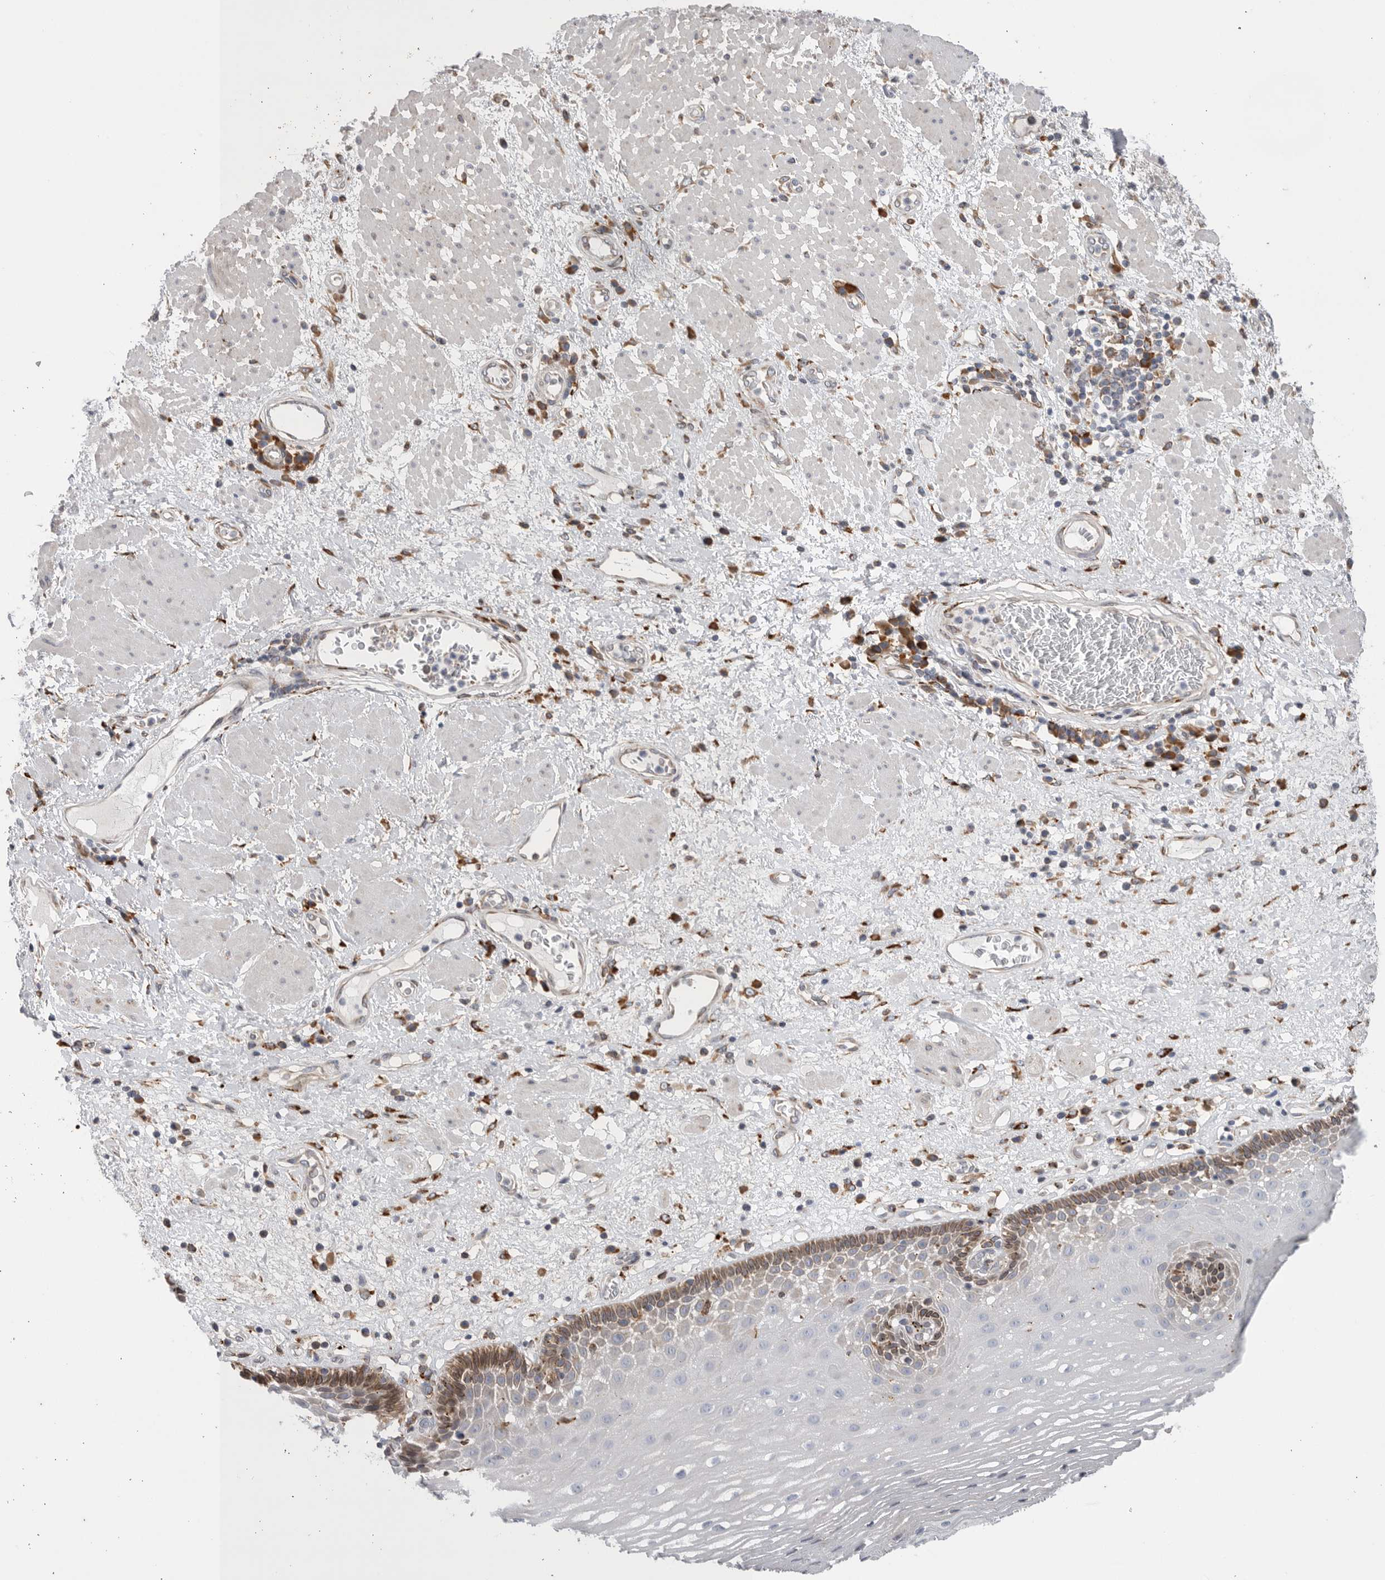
{"staining": {"intensity": "moderate", "quantity": "<25%", "location": "cytoplasmic/membranous"}, "tissue": "esophagus", "cell_type": "Squamous epithelial cells", "image_type": "normal", "snomed": [{"axis": "morphology", "description": "Normal tissue, NOS"}, {"axis": "morphology", "description": "Adenocarcinoma, NOS"}, {"axis": "topography", "description": "Esophagus"}], "caption": "IHC (DAB) staining of unremarkable esophagus displays moderate cytoplasmic/membranous protein staining in about <25% of squamous epithelial cells.", "gene": "GANAB", "patient": {"sex": "male", "age": 62}}